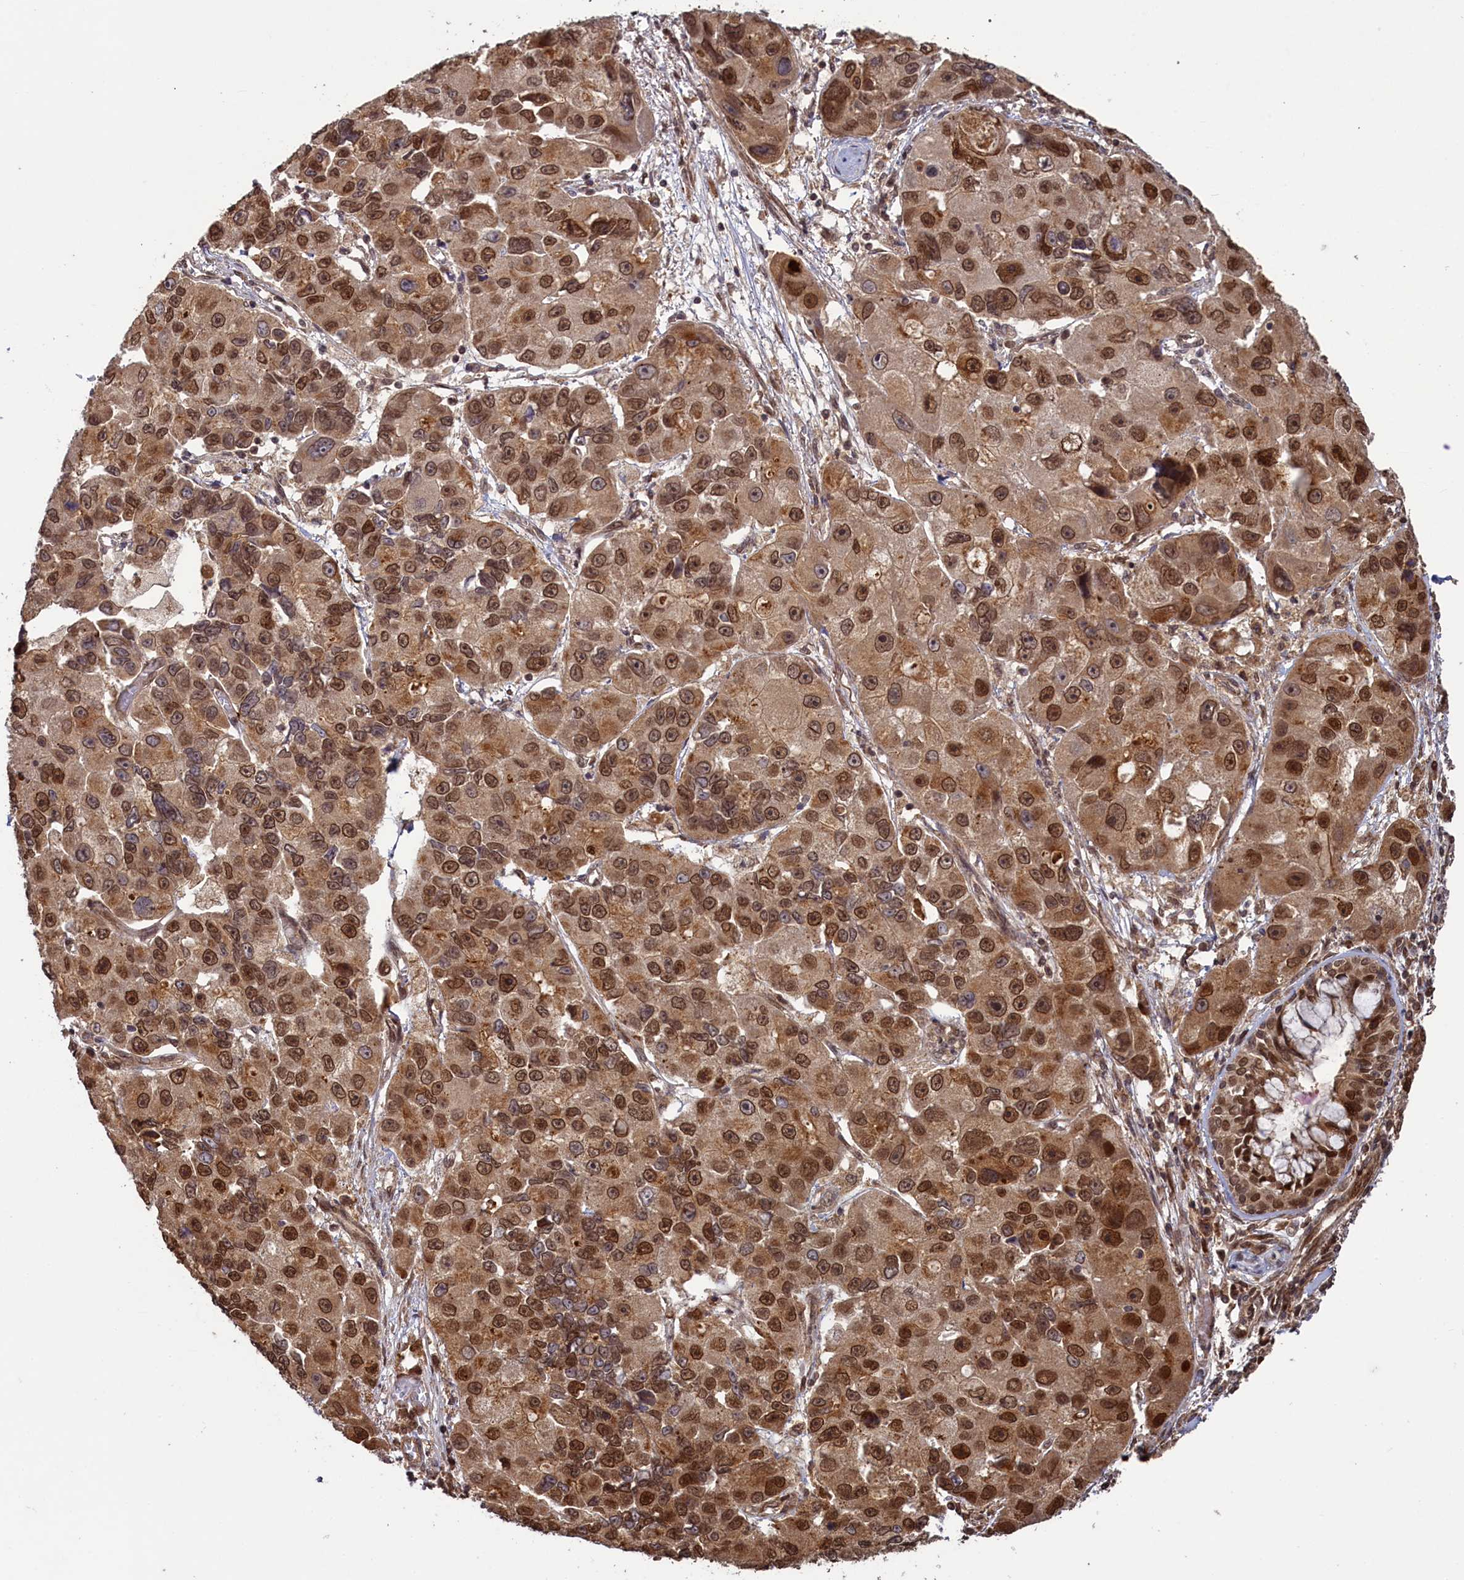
{"staining": {"intensity": "moderate", "quantity": ">75%", "location": "nuclear"}, "tissue": "lung cancer", "cell_type": "Tumor cells", "image_type": "cancer", "snomed": [{"axis": "morphology", "description": "Adenocarcinoma, NOS"}, {"axis": "topography", "description": "Lung"}], "caption": "Protein expression analysis of lung adenocarcinoma exhibits moderate nuclear staining in approximately >75% of tumor cells.", "gene": "NAE1", "patient": {"sex": "female", "age": 54}}